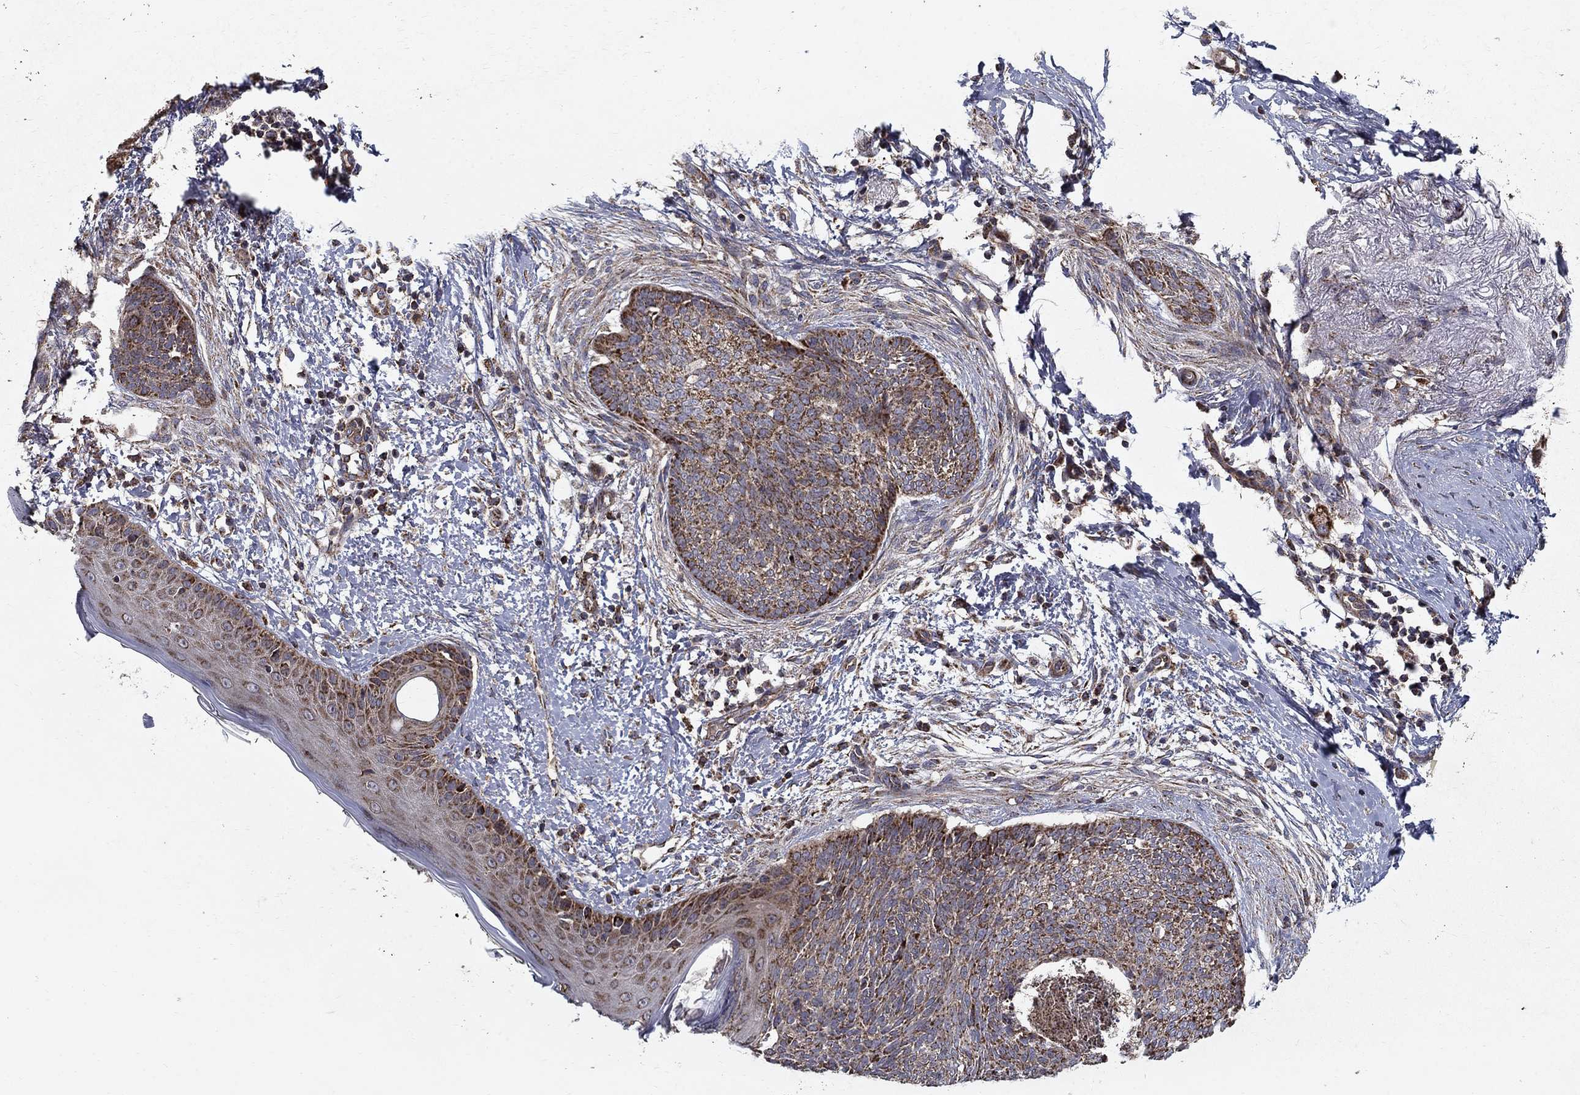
{"staining": {"intensity": "strong", "quantity": "25%-75%", "location": "cytoplasmic/membranous"}, "tissue": "skin cancer", "cell_type": "Tumor cells", "image_type": "cancer", "snomed": [{"axis": "morphology", "description": "Basal cell carcinoma"}, {"axis": "topography", "description": "Skin"}], "caption": "Protein analysis of basal cell carcinoma (skin) tissue demonstrates strong cytoplasmic/membranous positivity in about 25%-75% of tumor cells.", "gene": "NDUFS8", "patient": {"sex": "female", "age": 65}}